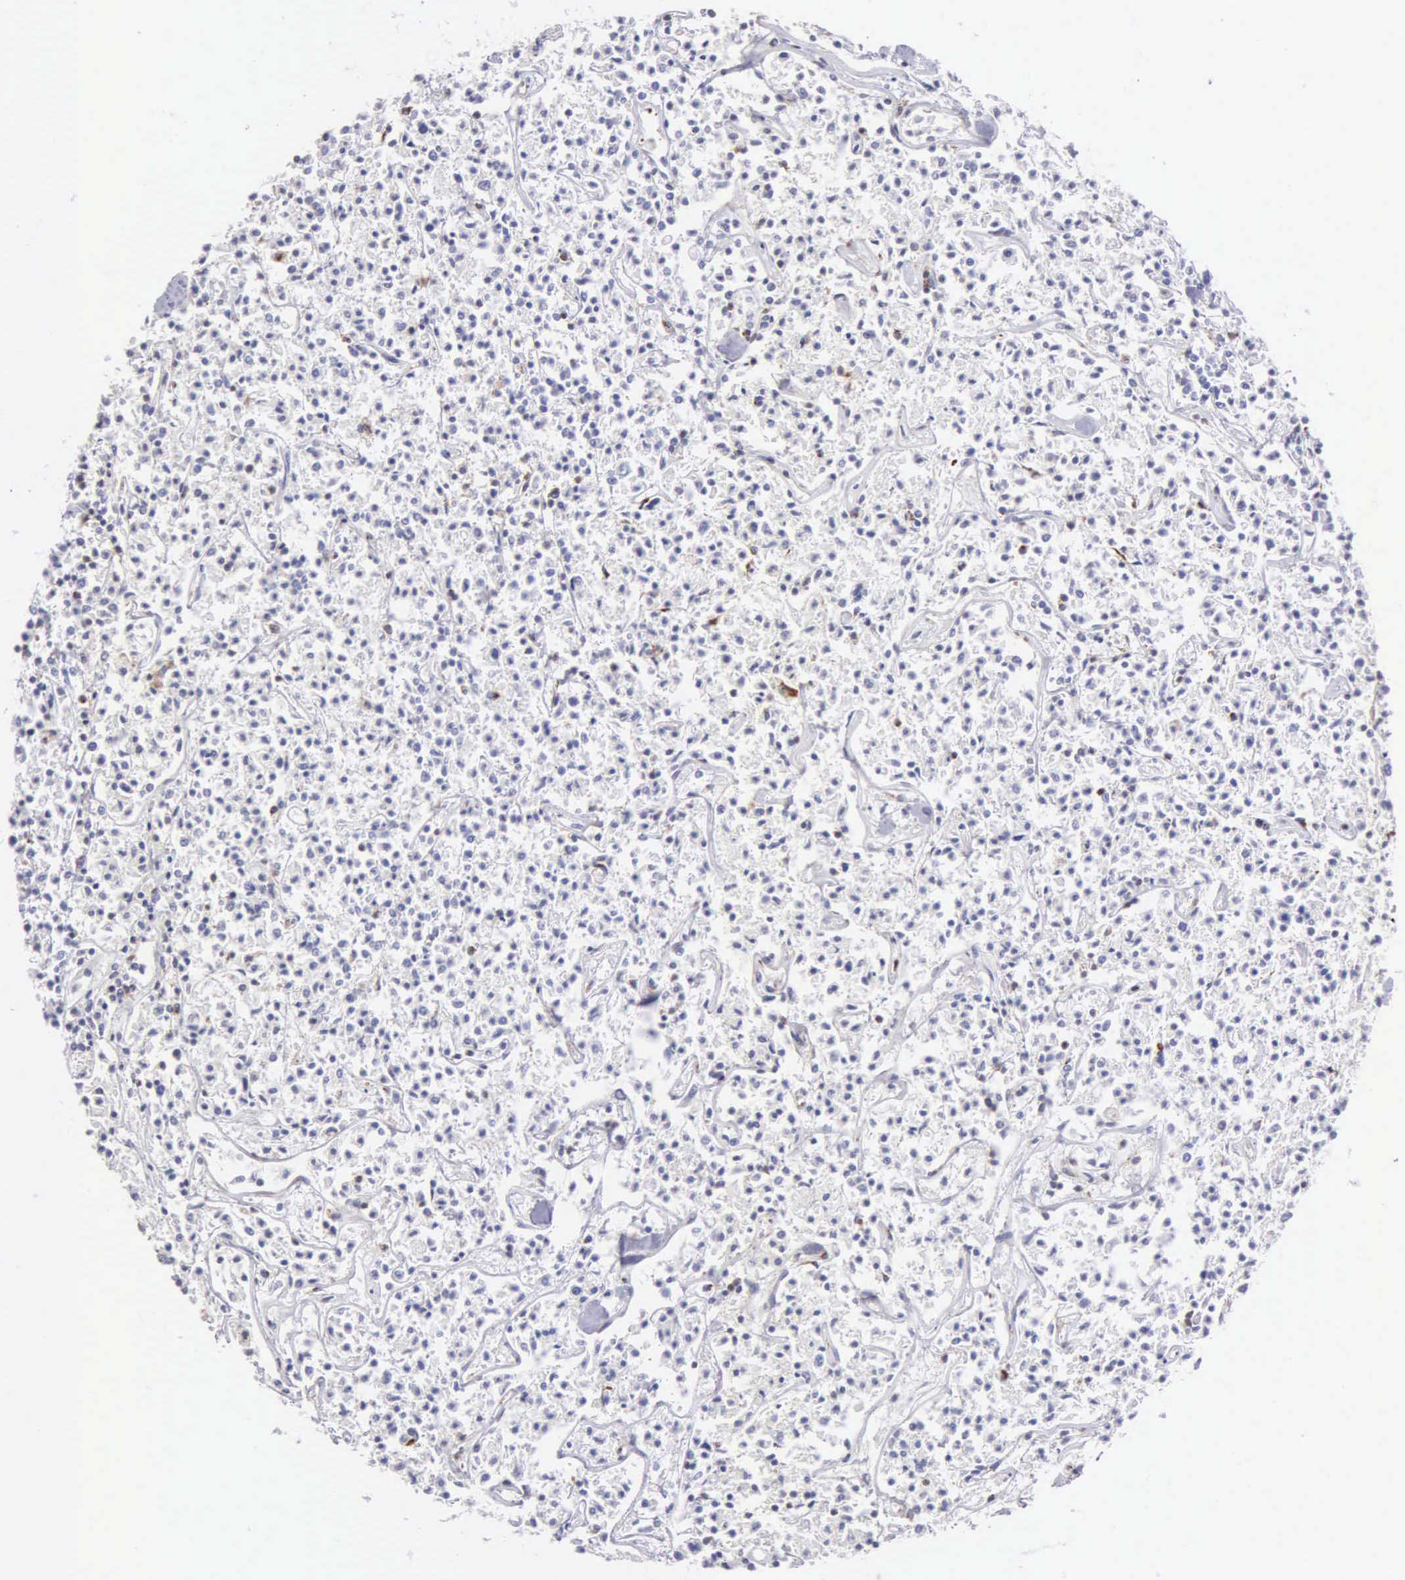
{"staining": {"intensity": "negative", "quantity": "none", "location": "none"}, "tissue": "lymphoma", "cell_type": "Tumor cells", "image_type": "cancer", "snomed": [{"axis": "morphology", "description": "Malignant lymphoma, non-Hodgkin's type, Low grade"}, {"axis": "topography", "description": "Small intestine"}], "caption": "A high-resolution histopathology image shows immunohistochemistry (IHC) staining of lymphoma, which shows no significant expression in tumor cells.", "gene": "SRGN", "patient": {"sex": "female", "age": 59}}